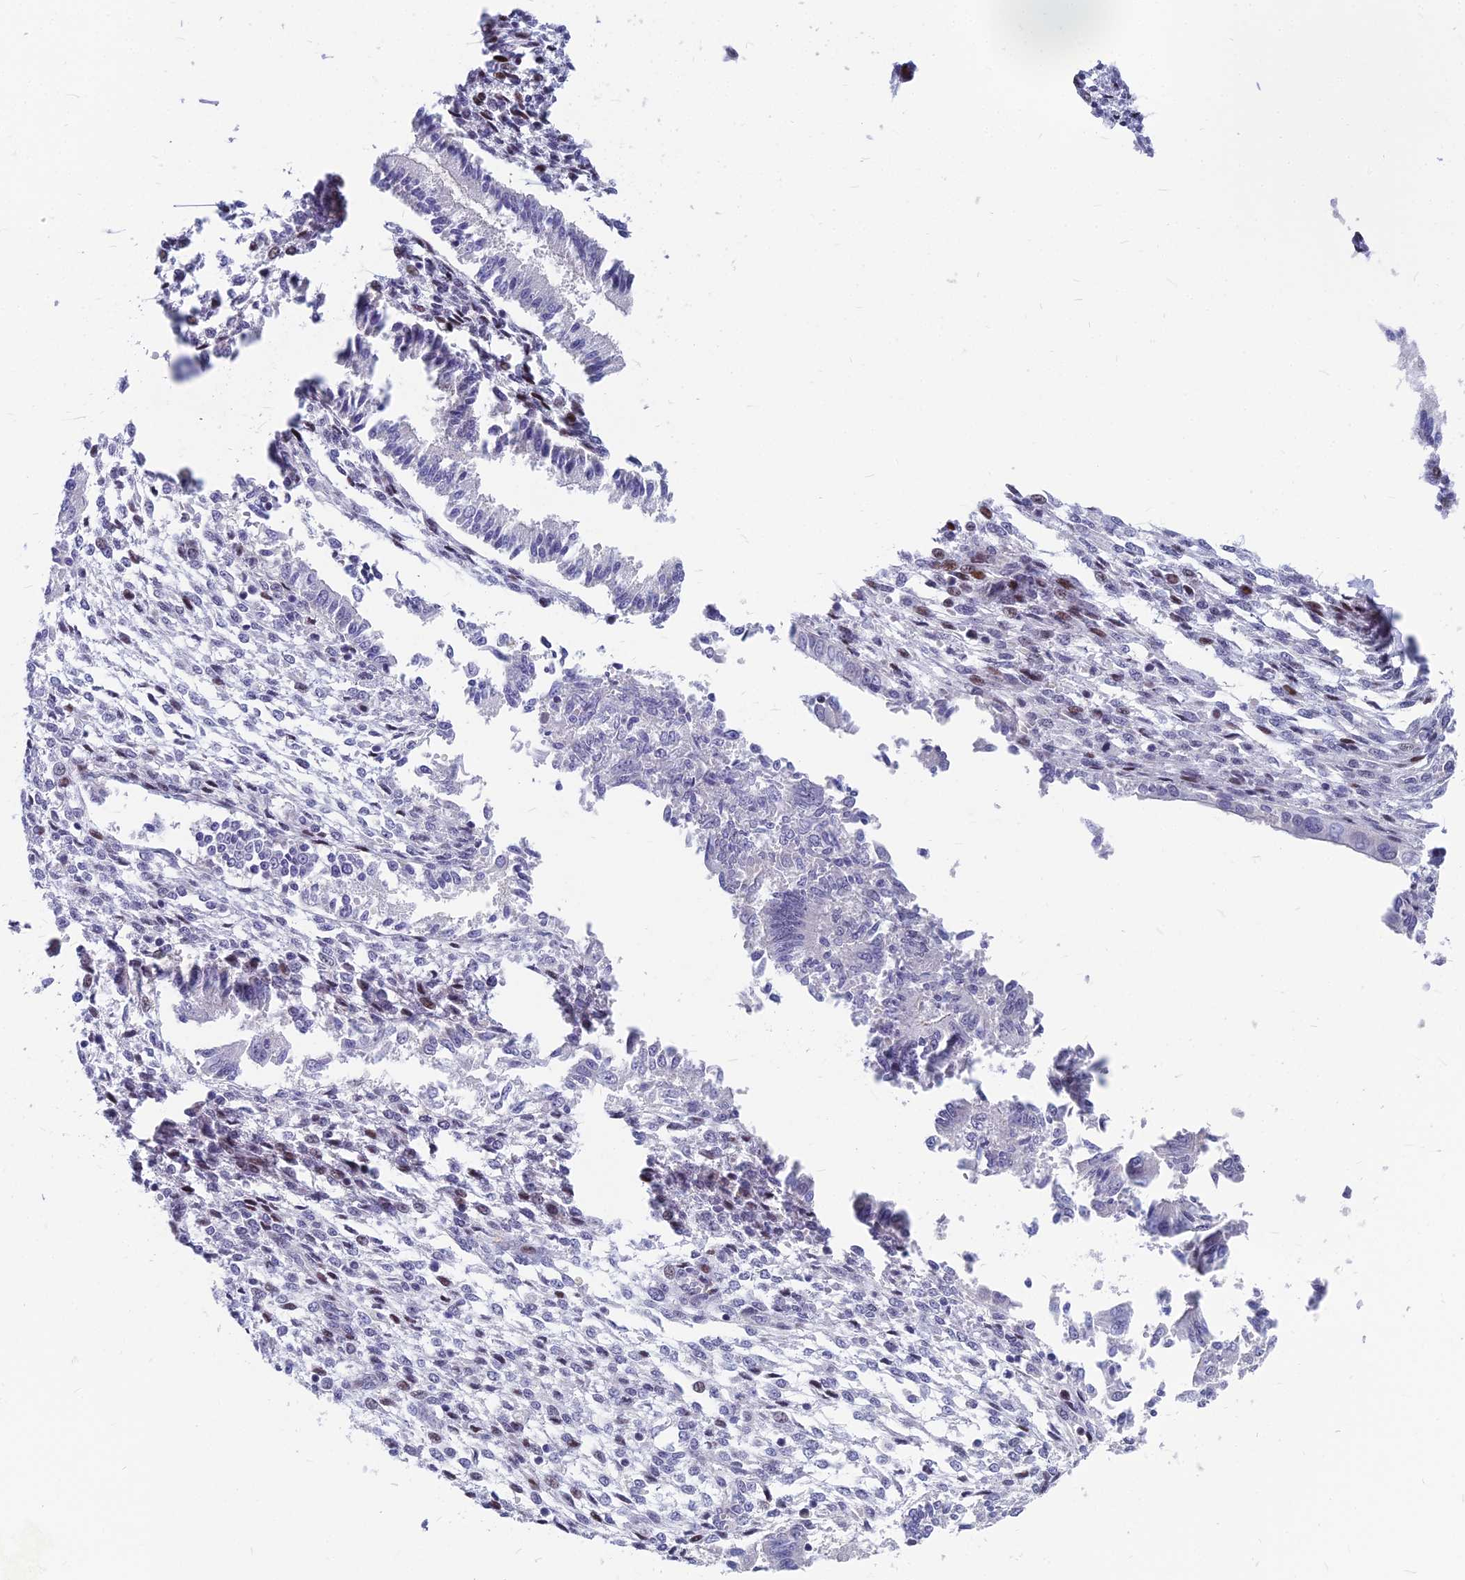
{"staining": {"intensity": "negative", "quantity": "none", "location": "none"}, "tissue": "endometrium", "cell_type": "Cells in endometrial stroma", "image_type": "normal", "snomed": [{"axis": "morphology", "description": "Normal tissue, NOS"}, {"axis": "topography", "description": "Uterus"}, {"axis": "topography", "description": "Endometrium"}], "caption": "Immunohistochemistry (IHC) of unremarkable human endometrium reveals no staining in cells in endometrial stroma.", "gene": "MYBPC2", "patient": {"sex": "female", "age": 48}}